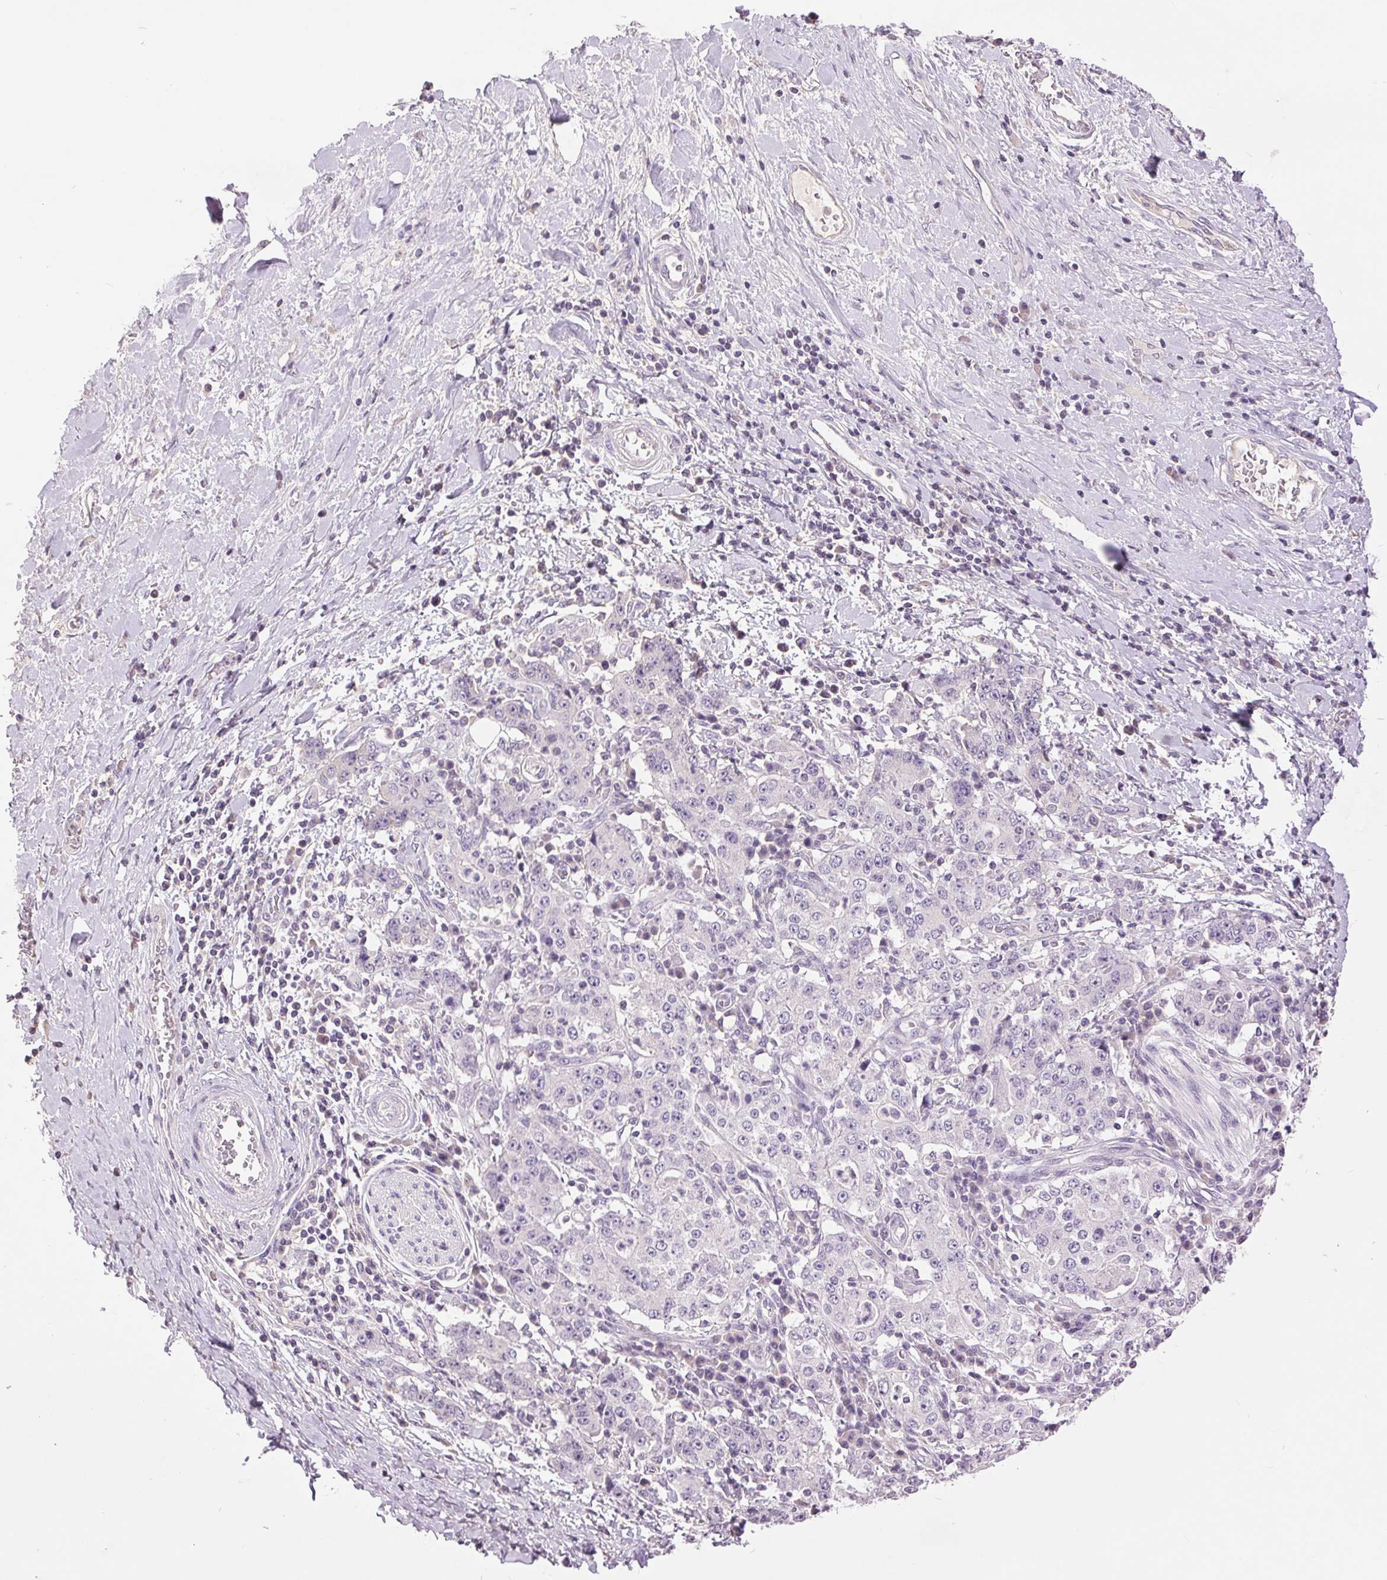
{"staining": {"intensity": "negative", "quantity": "none", "location": "none"}, "tissue": "stomach cancer", "cell_type": "Tumor cells", "image_type": "cancer", "snomed": [{"axis": "morphology", "description": "Normal tissue, NOS"}, {"axis": "morphology", "description": "Adenocarcinoma, NOS"}, {"axis": "topography", "description": "Stomach, upper"}, {"axis": "topography", "description": "Stomach"}], "caption": "Human stomach cancer stained for a protein using immunohistochemistry exhibits no staining in tumor cells.", "gene": "FXYD4", "patient": {"sex": "male", "age": 59}}